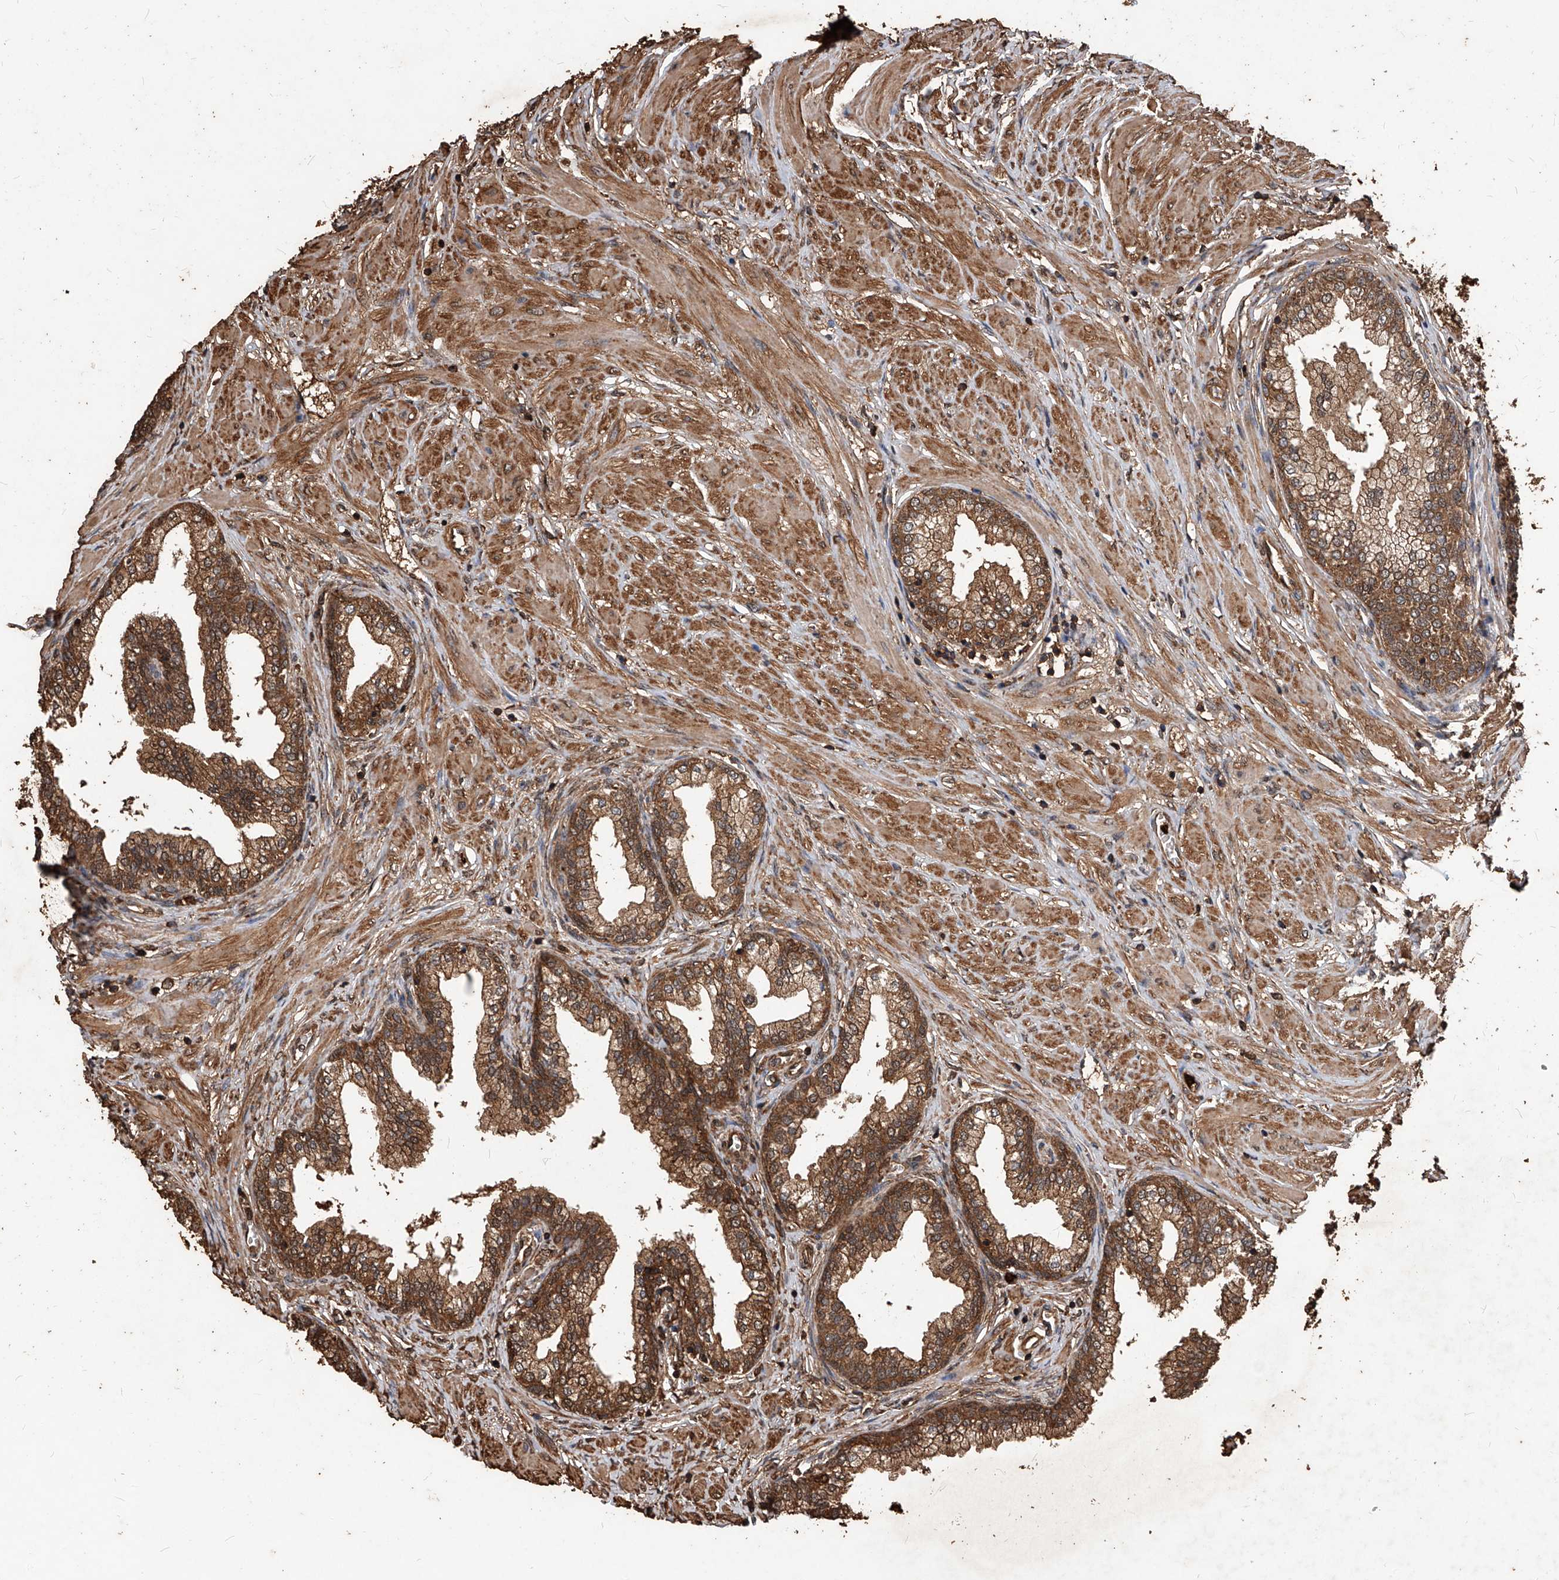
{"staining": {"intensity": "moderate", "quantity": ">75%", "location": "cytoplasmic/membranous"}, "tissue": "prostate", "cell_type": "Glandular cells", "image_type": "normal", "snomed": [{"axis": "morphology", "description": "Normal tissue, NOS"}, {"axis": "morphology", "description": "Urothelial carcinoma, Low grade"}, {"axis": "topography", "description": "Urinary bladder"}, {"axis": "topography", "description": "Prostate"}], "caption": "DAB (3,3'-diaminobenzidine) immunohistochemical staining of benign prostate reveals moderate cytoplasmic/membranous protein positivity in approximately >75% of glandular cells.", "gene": "UCP2", "patient": {"sex": "male", "age": 60}}